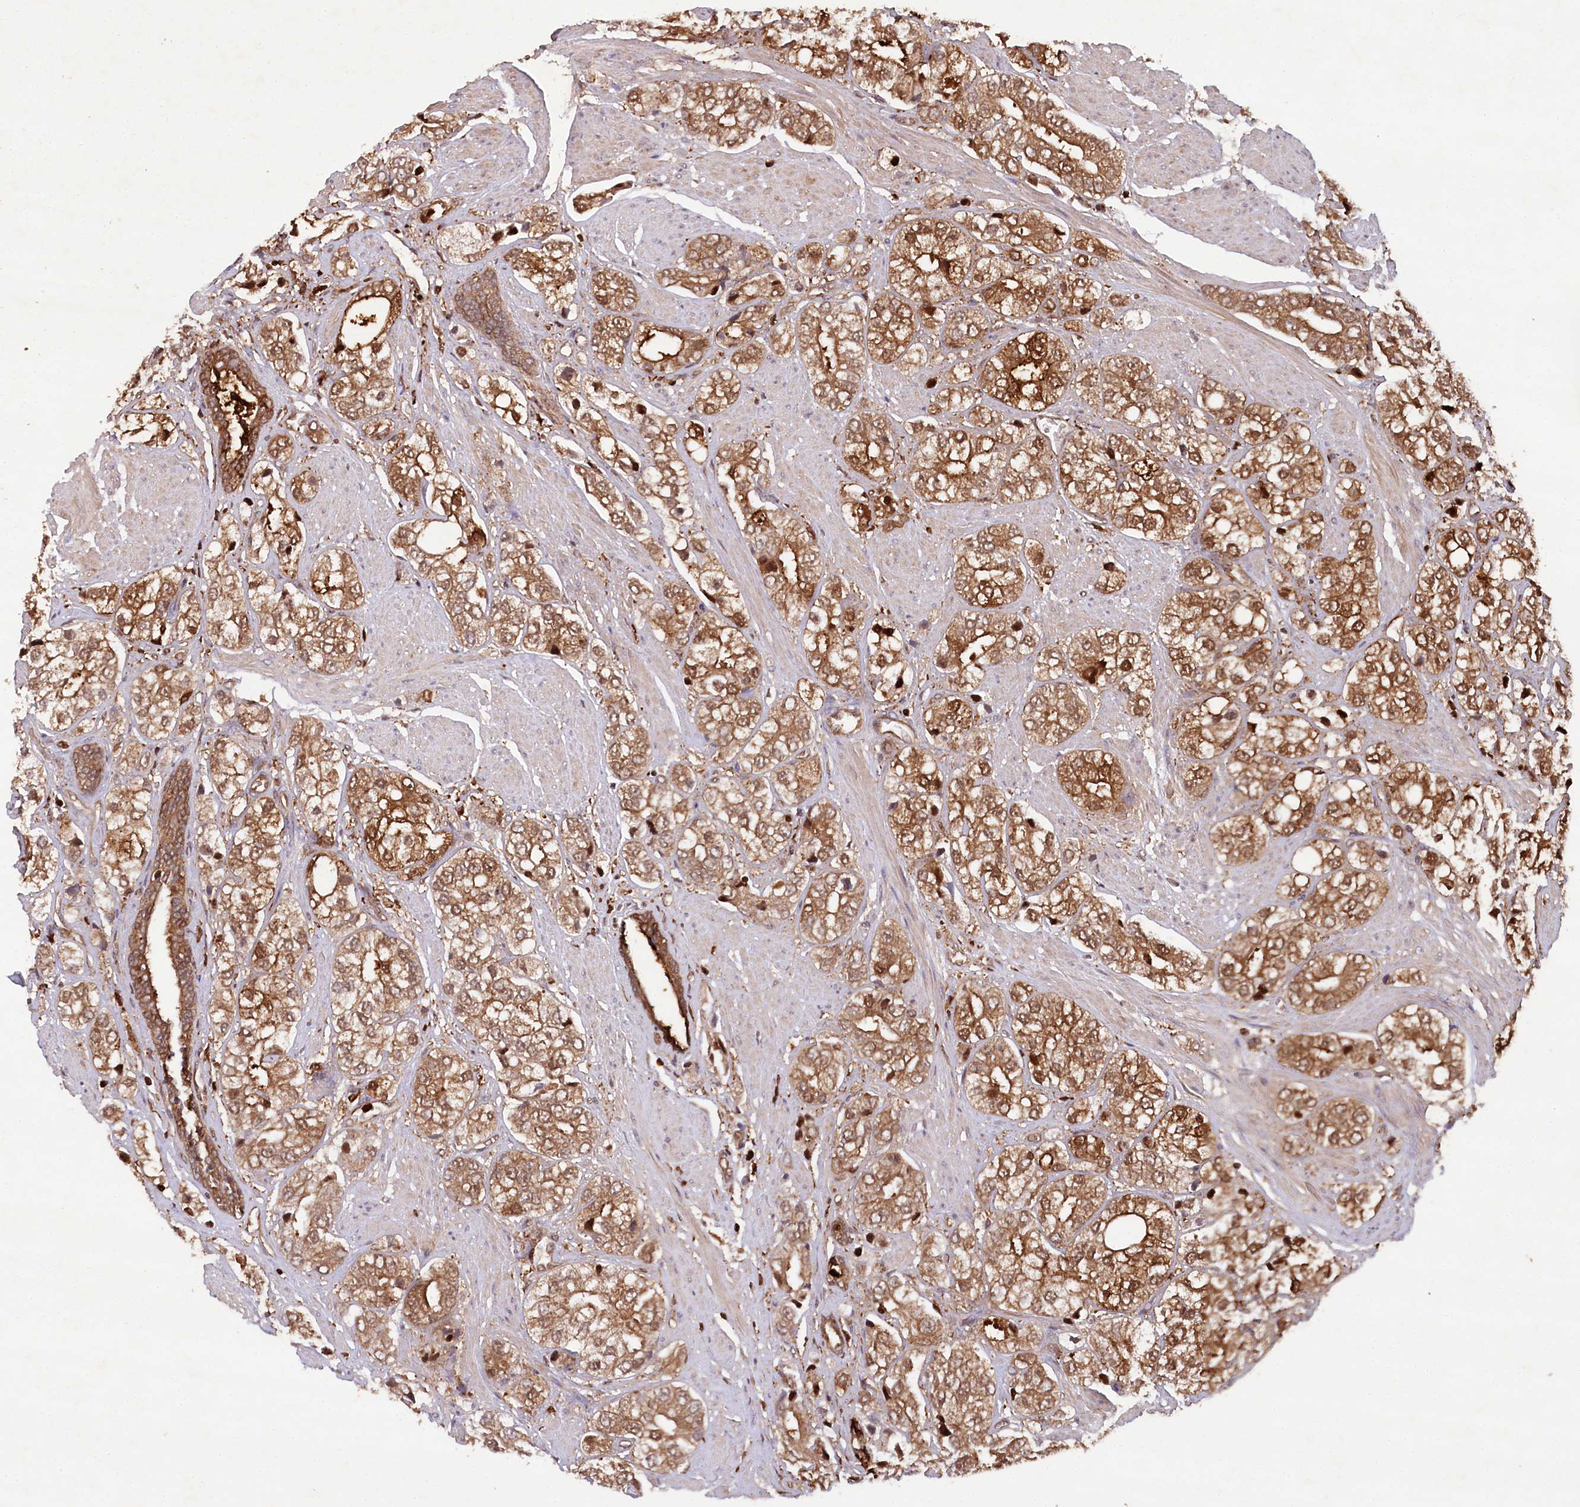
{"staining": {"intensity": "moderate", "quantity": ">75%", "location": "cytoplasmic/membranous"}, "tissue": "prostate cancer", "cell_type": "Tumor cells", "image_type": "cancer", "snomed": [{"axis": "morphology", "description": "Adenocarcinoma, High grade"}, {"axis": "topography", "description": "Prostate"}], "caption": "Prostate cancer (adenocarcinoma (high-grade)) stained for a protein (brown) demonstrates moderate cytoplasmic/membranous positive positivity in approximately >75% of tumor cells.", "gene": "LSG1", "patient": {"sex": "male", "age": 50}}